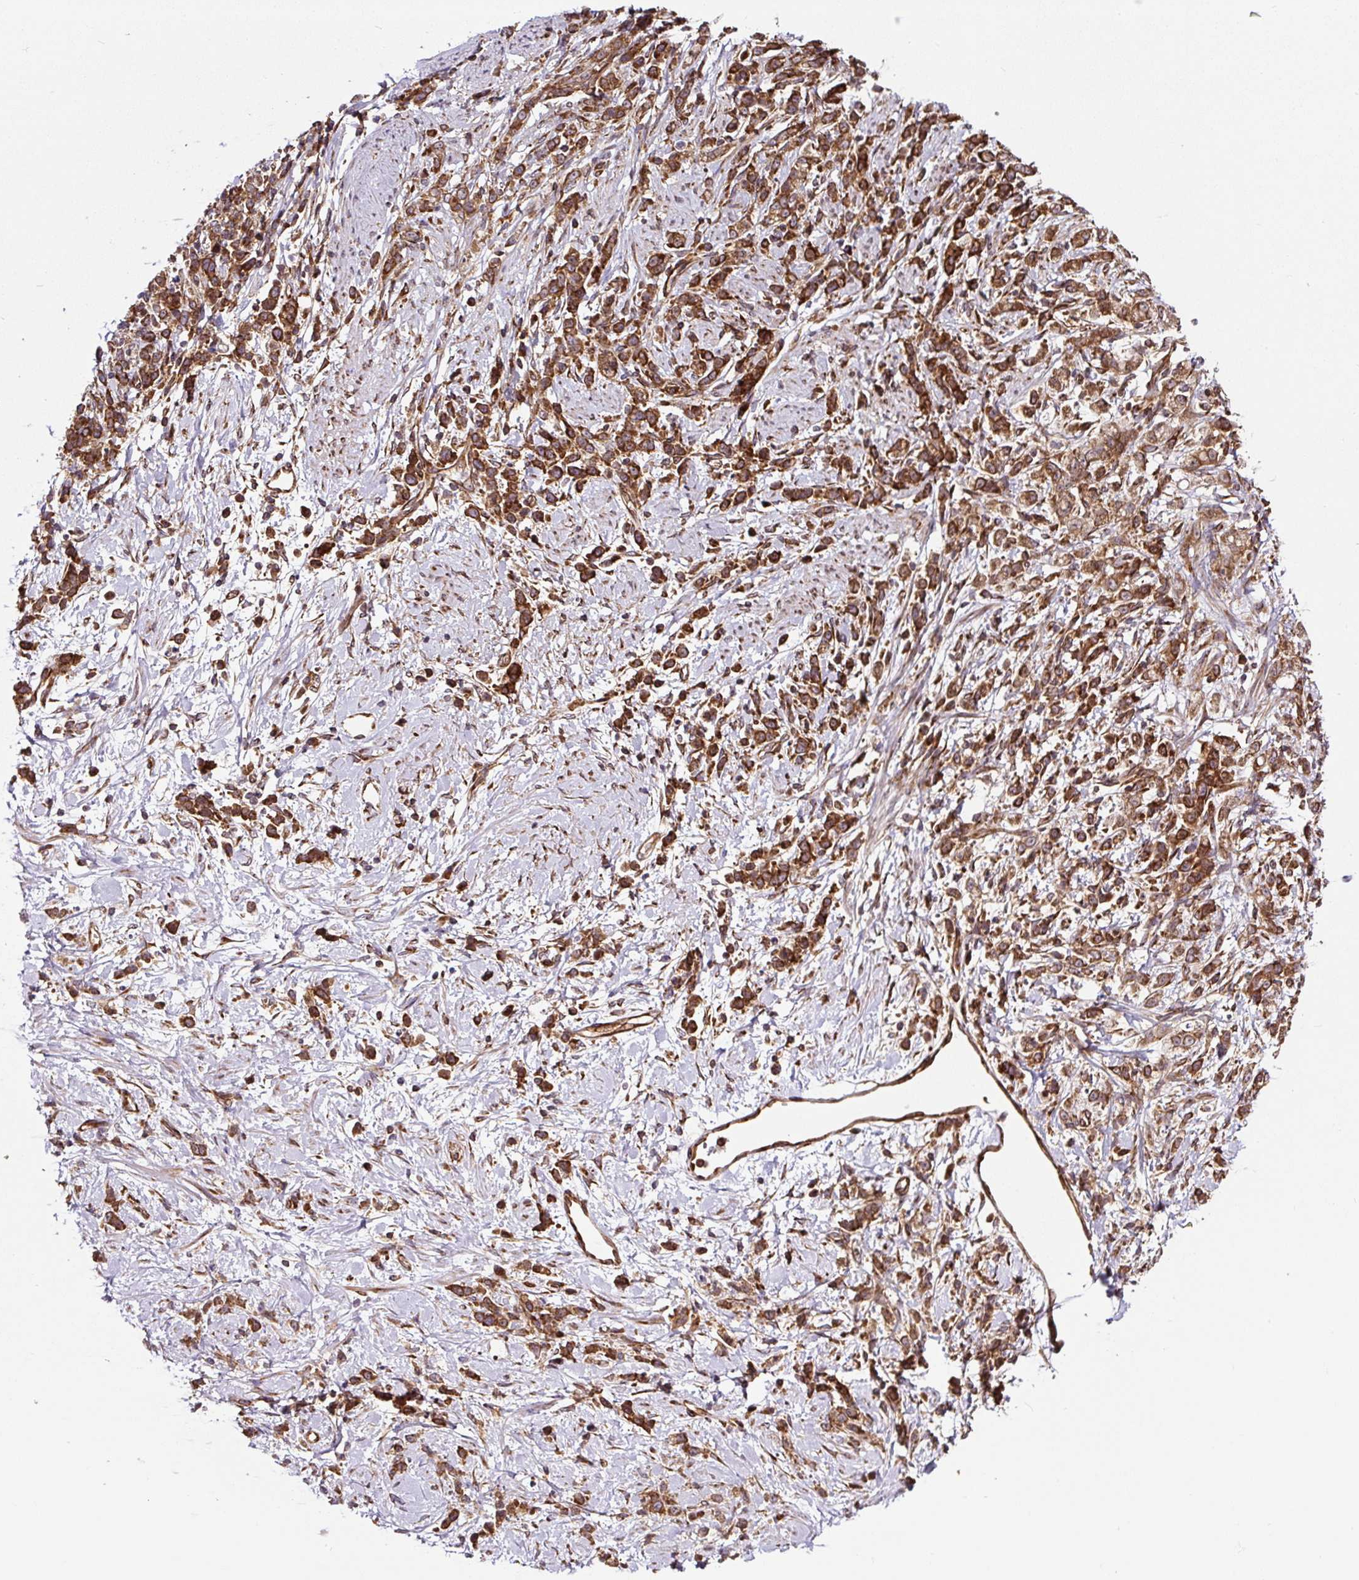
{"staining": {"intensity": "strong", "quantity": ">75%", "location": "cytoplasmic/membranous"}, "tissue": "stomach cancer", "cell_type": "Tumor cells", "image_type": "cancer", "snomed": [{"axis": "morphology", "description": "Adenocarcinoma, NOS"}, {"axis": "topography", "description": "Stomach"}], "caption": "Stomach adenocarcinoma stained with IHC reveals strong cytoplasmic/membranous positivity in approximately >75% of tumor cells. Nuclei are stained in blue.", "gene": "KDM4E", "patient": {"sex": "female", "age": 60}}